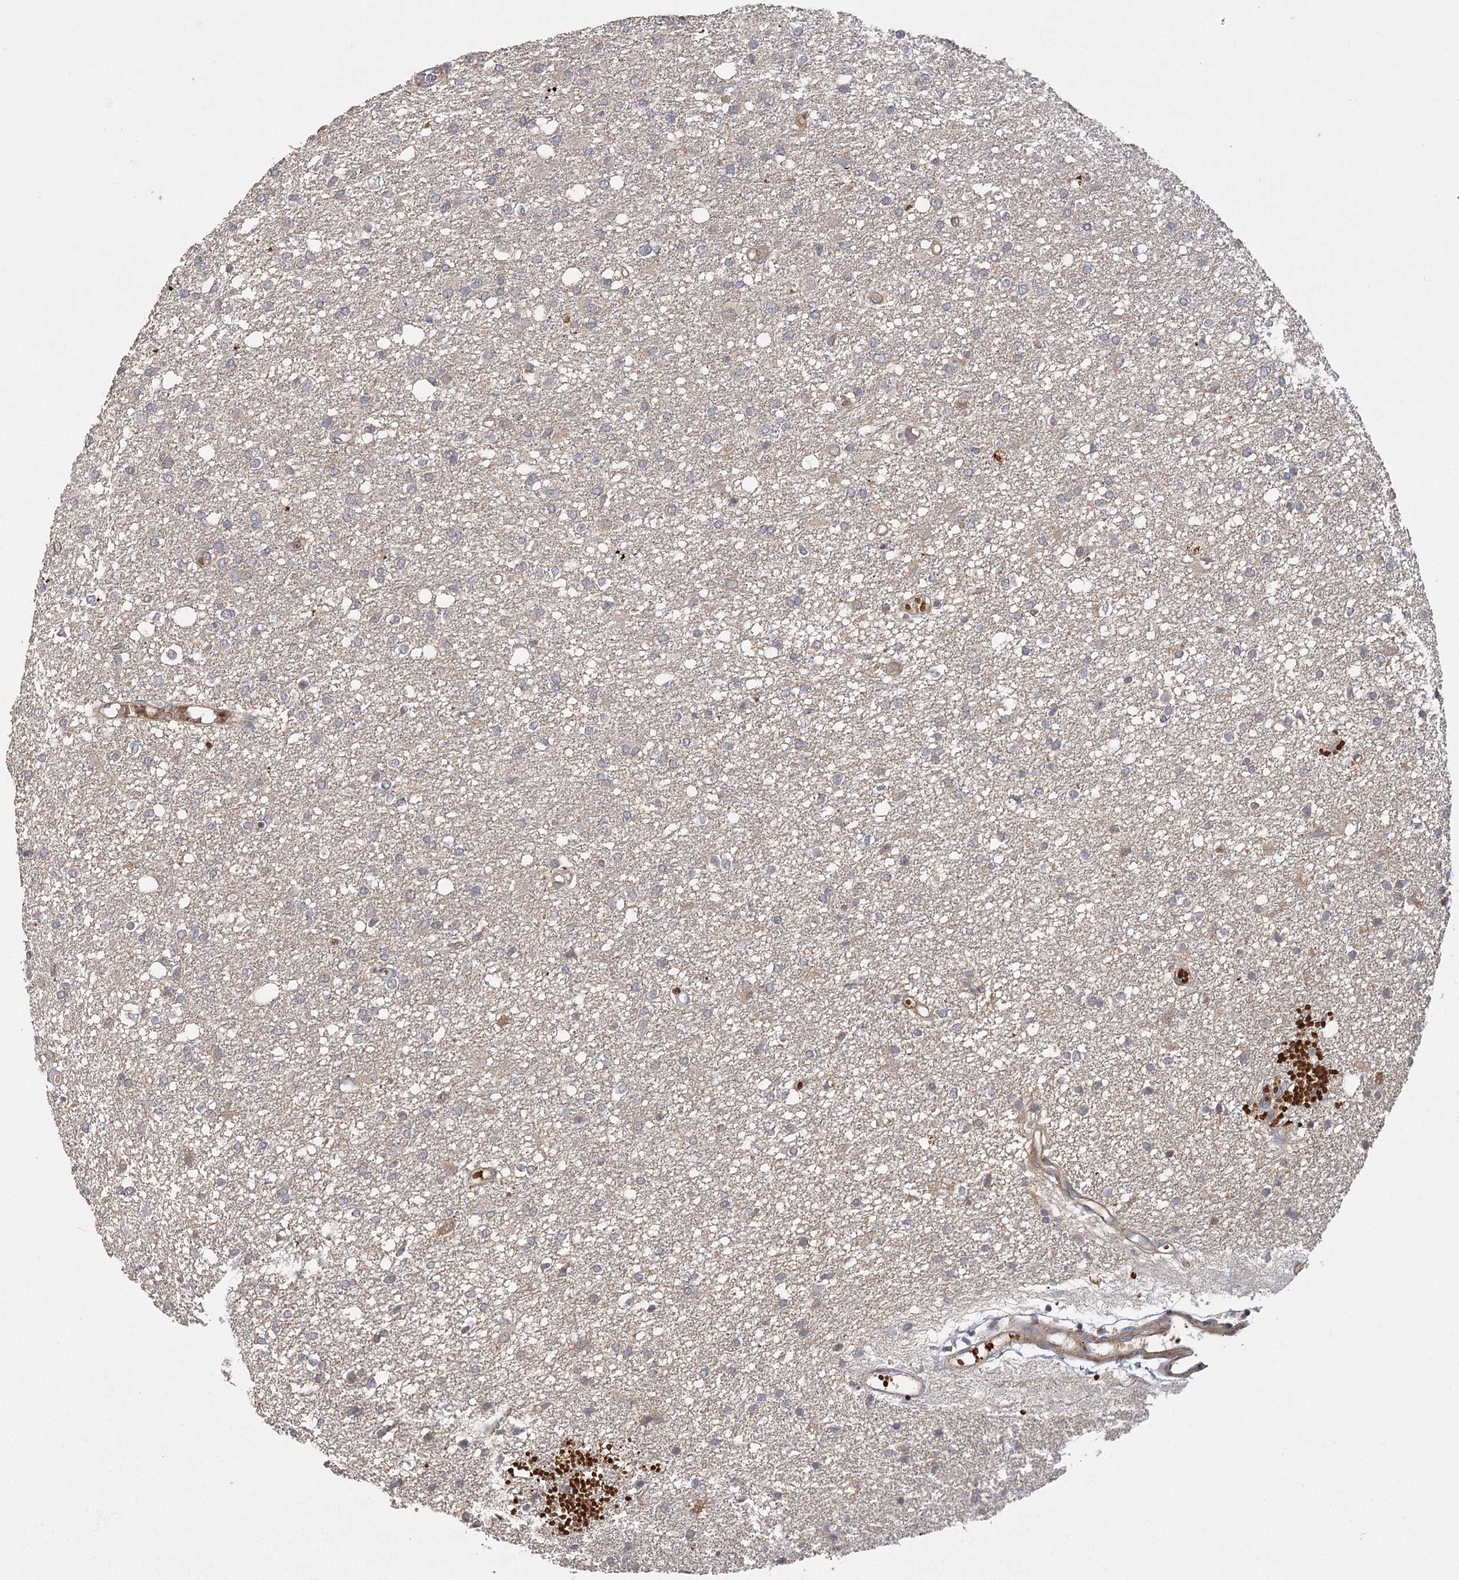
{"staining": {"intensity": "negative", "quantity": "none", "location": "none"}, "tissue": "glioma", "cell_type": "Tumor cells", "image_type": "cancer", "snomed": [{"axis": "morphology", "description": "Glioma, malignant, High grade"}, {"axis": "topography", "description": "Brain"}], "caption": "A photomicrograph of human malignant glioma (high-grade) is negative for staining in tumor cells.", "gene": "RAPGEF6", "patient": {"sex": "female", "age": 59}}